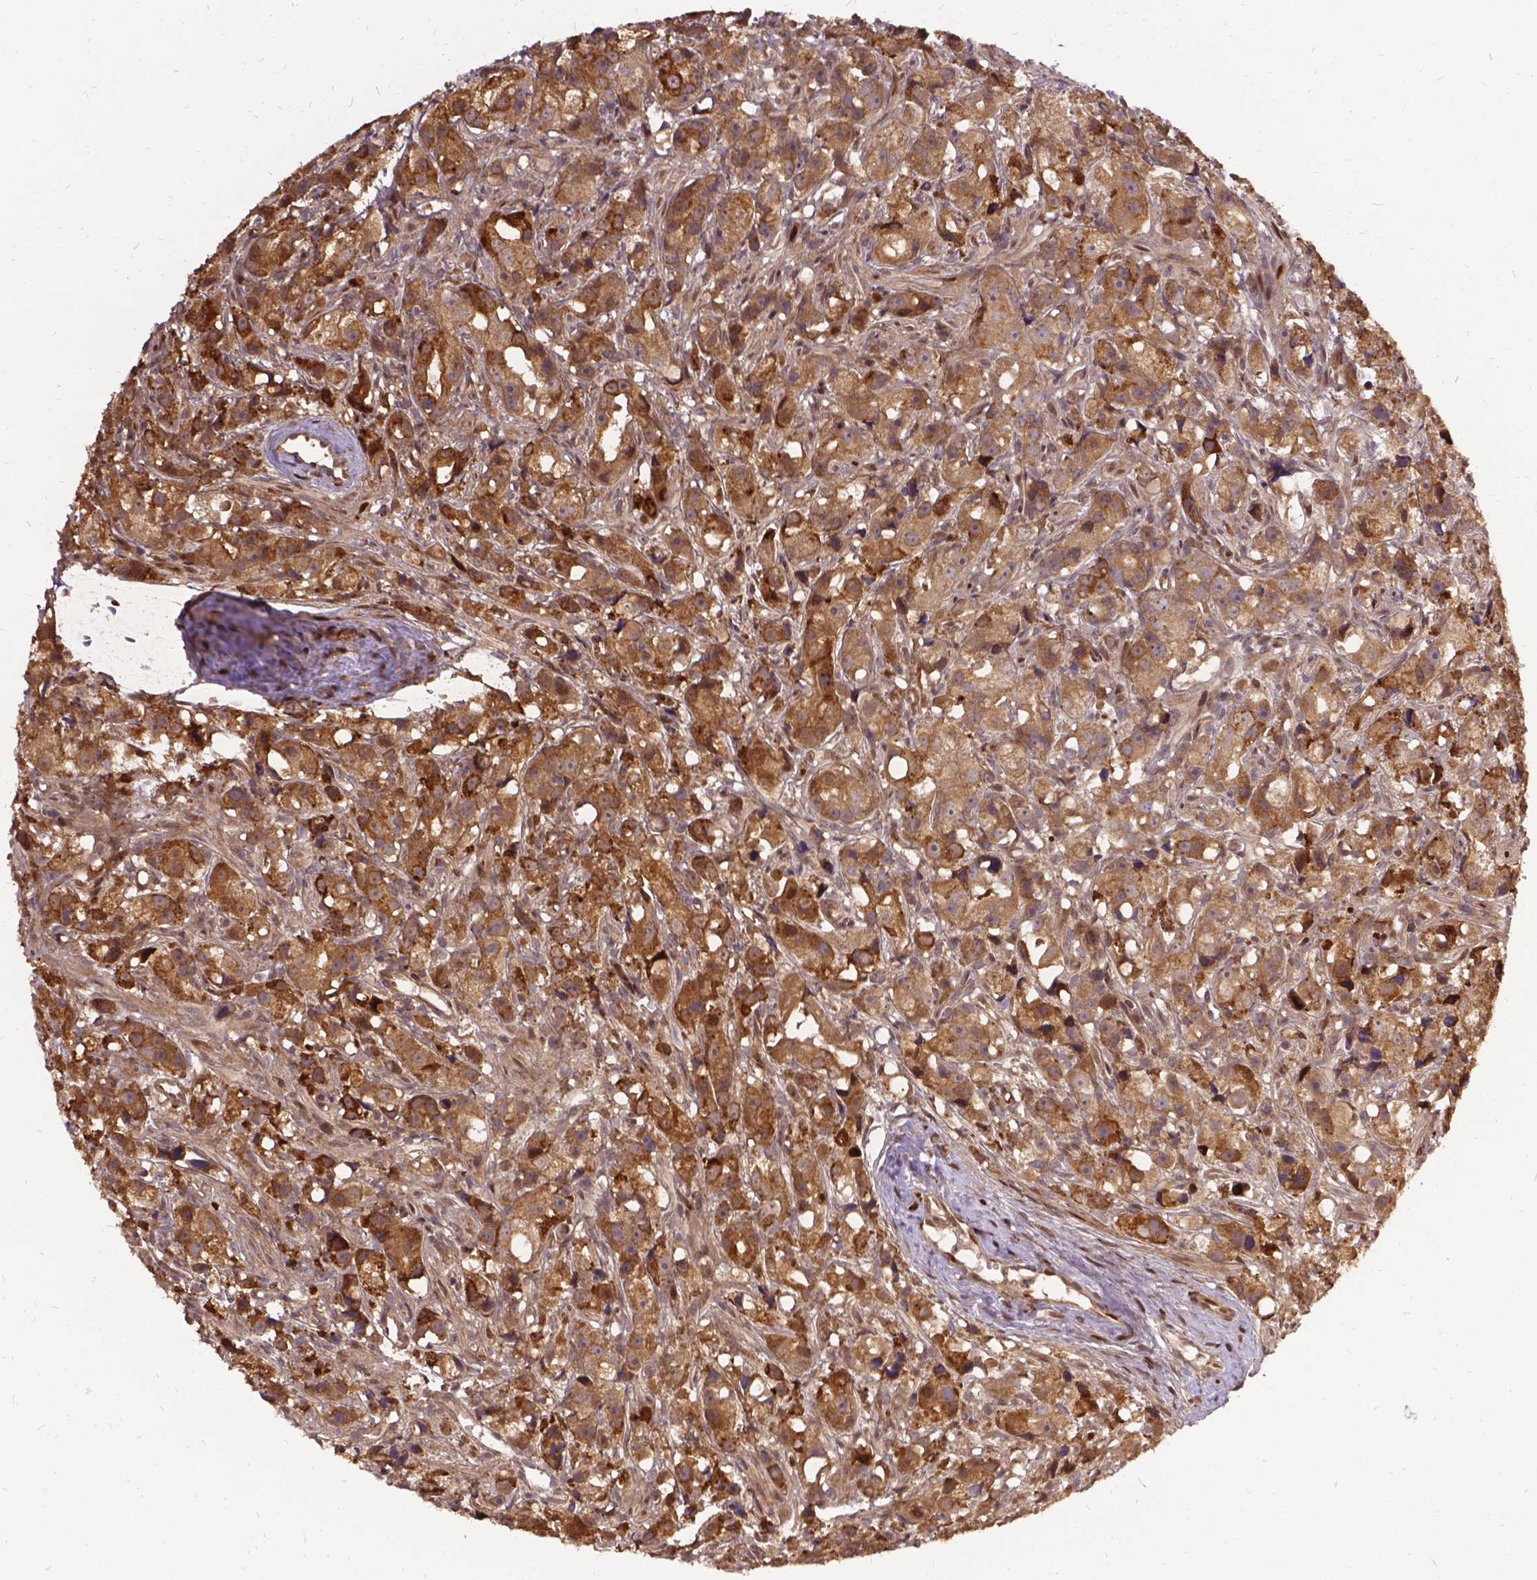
{"staining": {"intensity": "moderate", "quantity": ">75%", "location": "cytoplasmic/membranous"}, "tissue": "prostate cancer", "cell_type": "Tumor cells", "image_type": "cancer", "snomed": [{"axis": "morphology", "description": "Adenocarcinoma, High grade"}, {"axis": "topography", "description": "Prostate"}], "caption": "Immunohistochemistry (IHC) (DAB (3,3'-diaminobenzidine)) staining of prostate cancer (high-grade adenocarcinoma) reveals moderate cytoplasmic/membranous protein expression in about >75% of tumor cells. (Brightfield microscopy of DAB IHC at high magnification).", "gene": "DENND6A", "patient": {"sex": "male", "age": 75}}